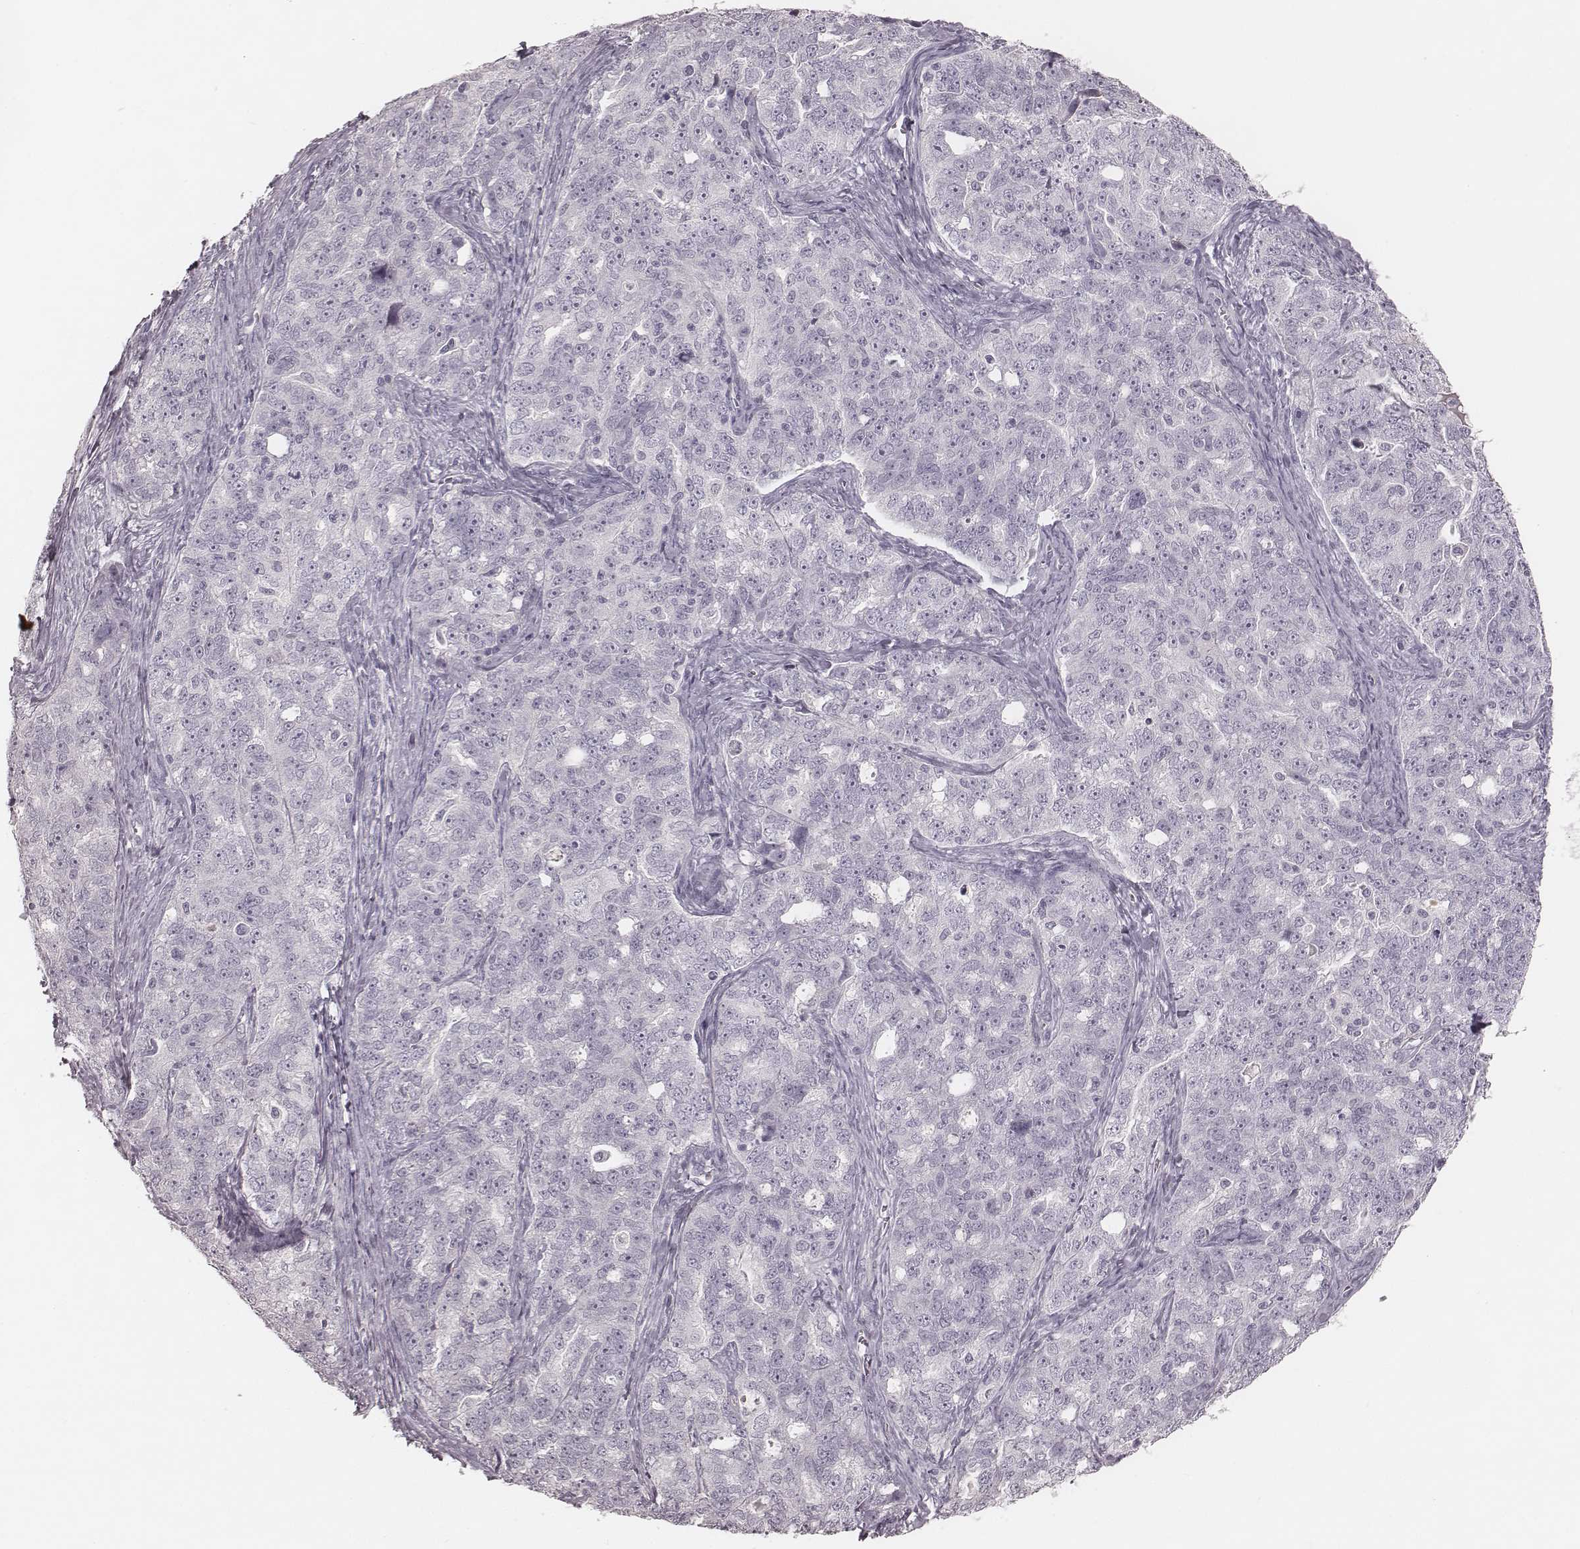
{"staining": {"intensity": "negative", "quantity": "none", "location": "none"}, "tissue": "ovarian cancer", "cell_type": "Tumor cells", "image_type": "cancer", "snomed": [{"axis": "morphology", "description": "Cystadenocarcinoma, serous, NOS"}, {"axis": "topography", "description": "Ovary"}], "caption": "Tumor cells show no significant protein positivity in ovarian cancer (serous cystadenocarcinoma). (IHC, brightfield microscopy, high magnification).", "gene": "SMIM24", "patient": {"sex": "female", "age": 51}}